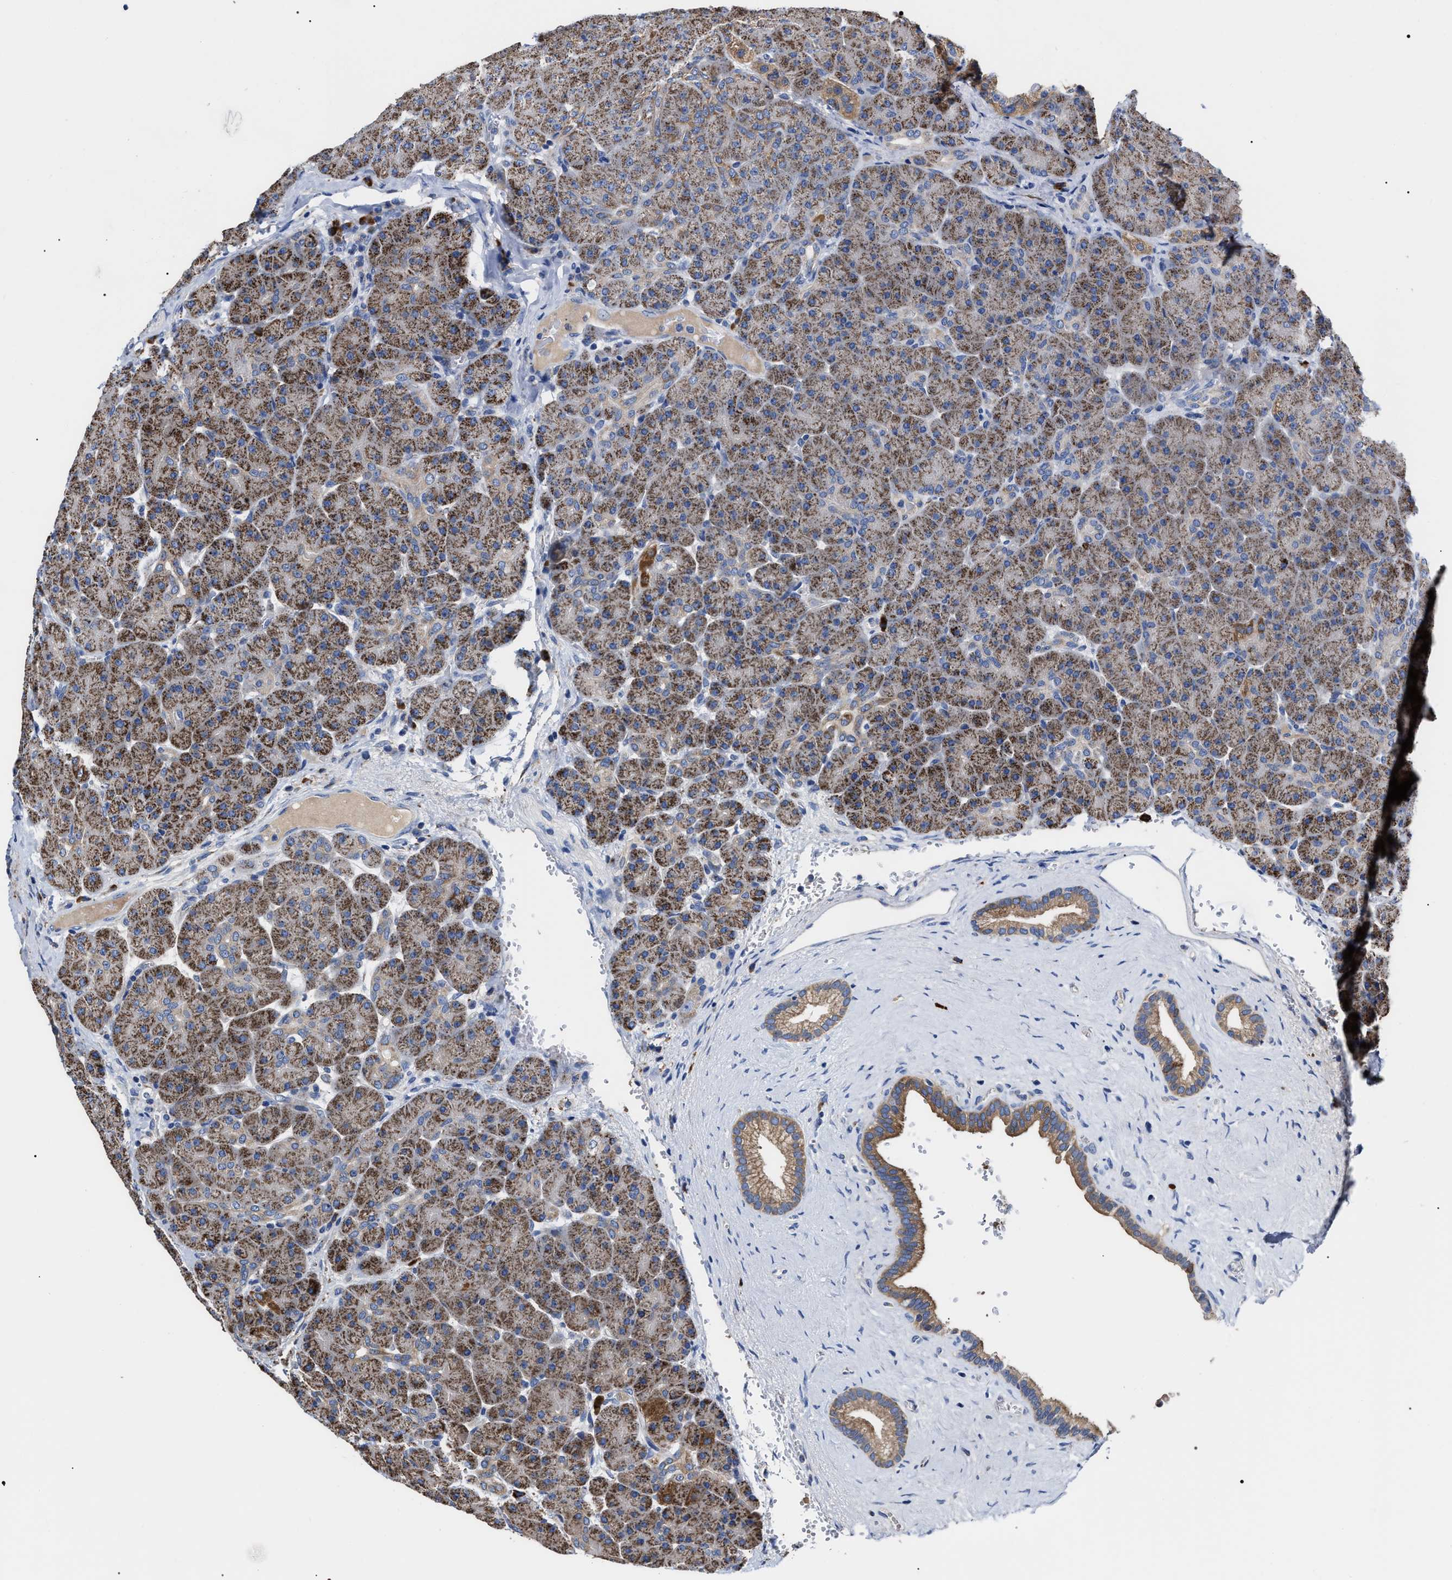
{"staining": {"intensity": "moderate", "quantity": ">75%", "location": "cytoplasmic/membranous"}, "tissue": "pancreas", "cell_type": "Exocrine glandular cells", "image_type": "normal", "snomed": [{"axis": "morphology", "description": "Normal tissue, NOS"}, {"axis": "topography", "description": "Pancreas"}], "caption": "Exocrine glandular cells reveal medium levels of moderate cytoplasmic/membranous staining in approximately >75% of cells in unremarkable pancreas.", "gene": "MACC1", "patient": {"sex": "male", "age": 66}}